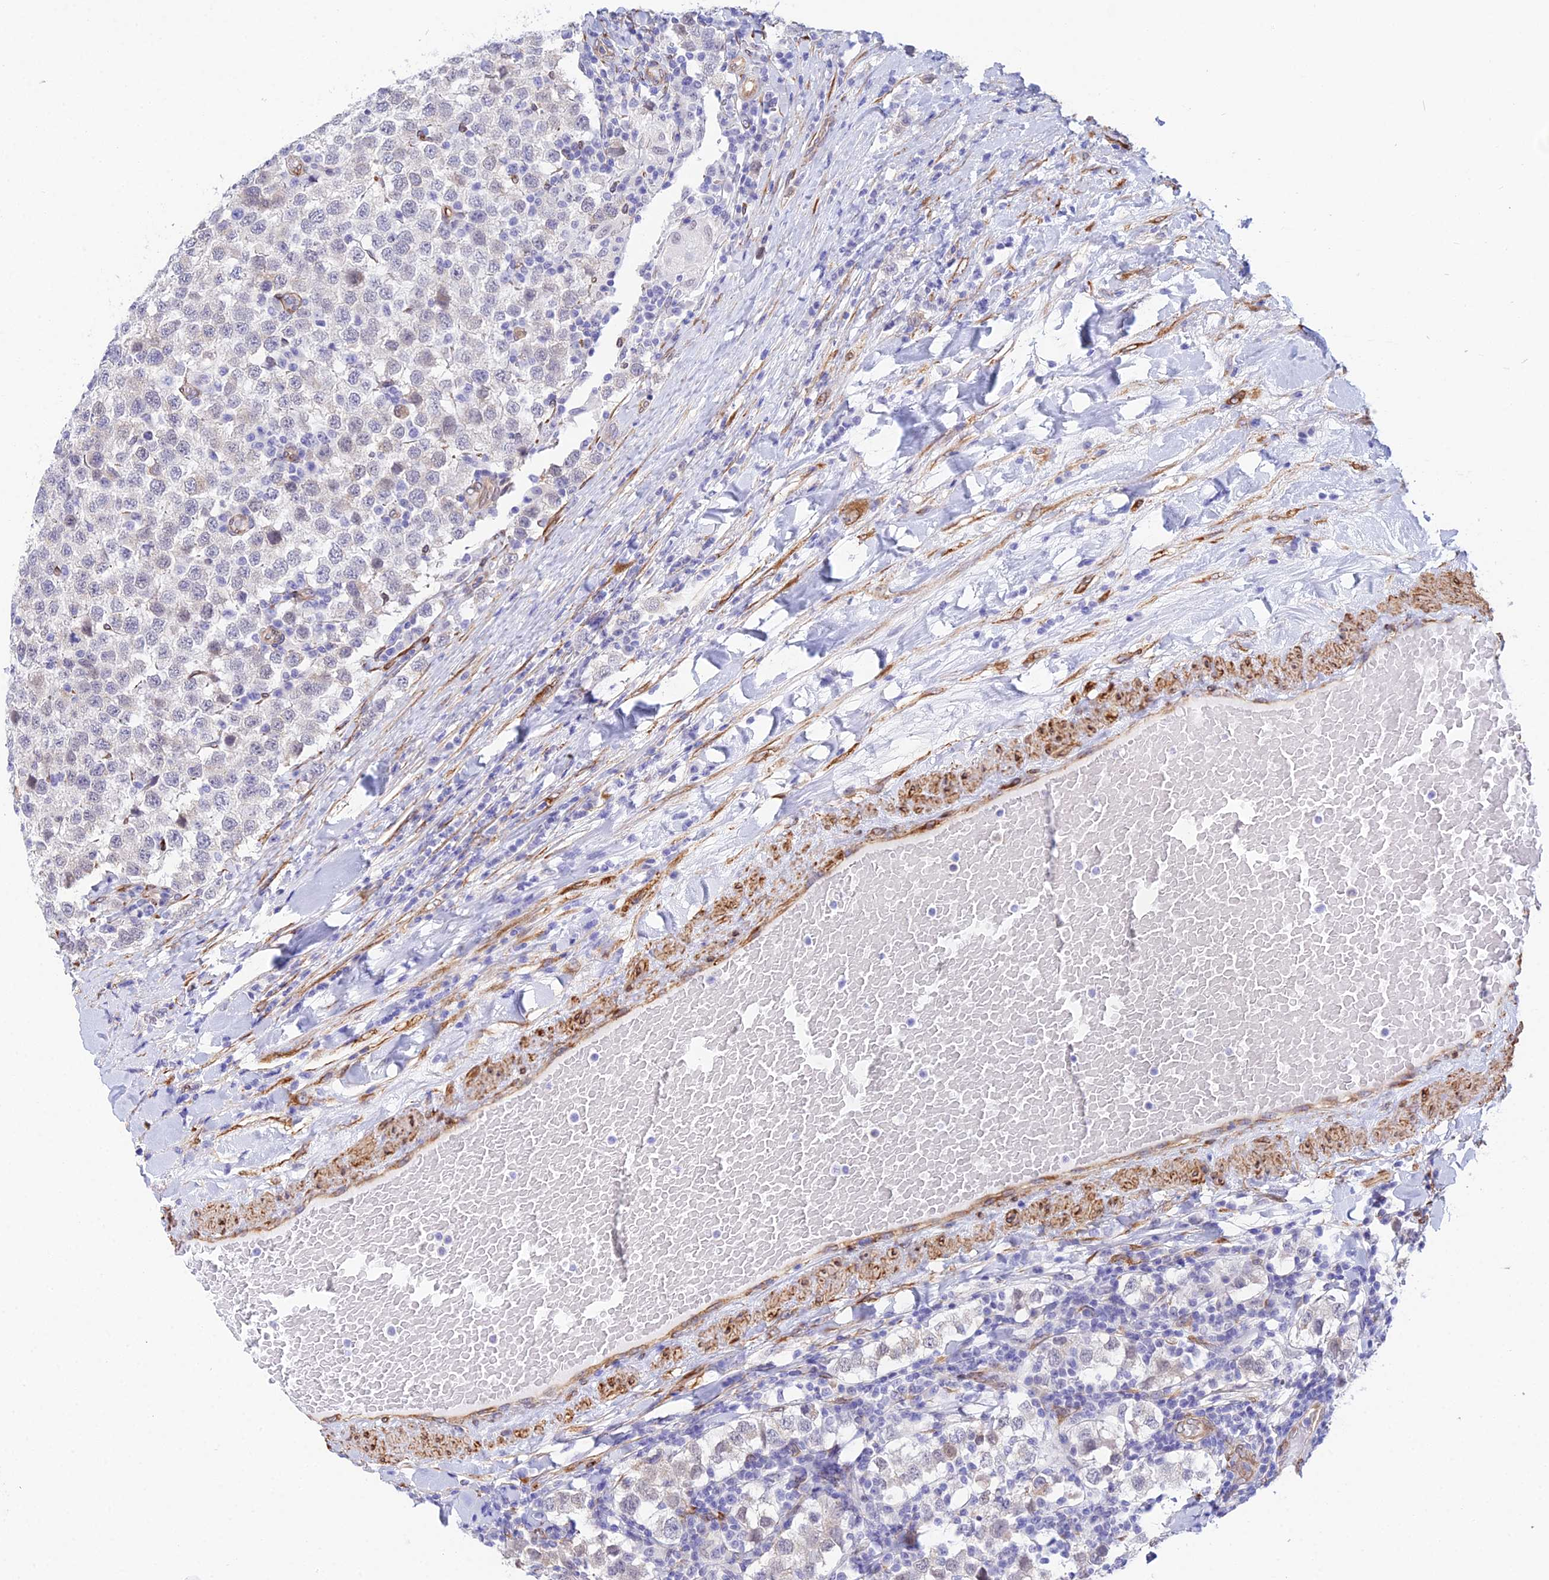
{"staining": {"intensity": "negative", "quantity": "none", "location": "none"}, "tissue": "testis cancer", "cell_type": "Tumor cells", "image_type": "cancer", "snomed": [{"axis": "morphology", "description": "Seminoma, NOS"}, {"axis": "topography", "description": "Testis"}], "caption": "A photomicrograph of testis cancer stained for a protein exhibits no brown staining in tumor cells. (DAB IHC, high magnification).", "gene": "MXRA7", "patient": {"sex": "male", "age": 34}}